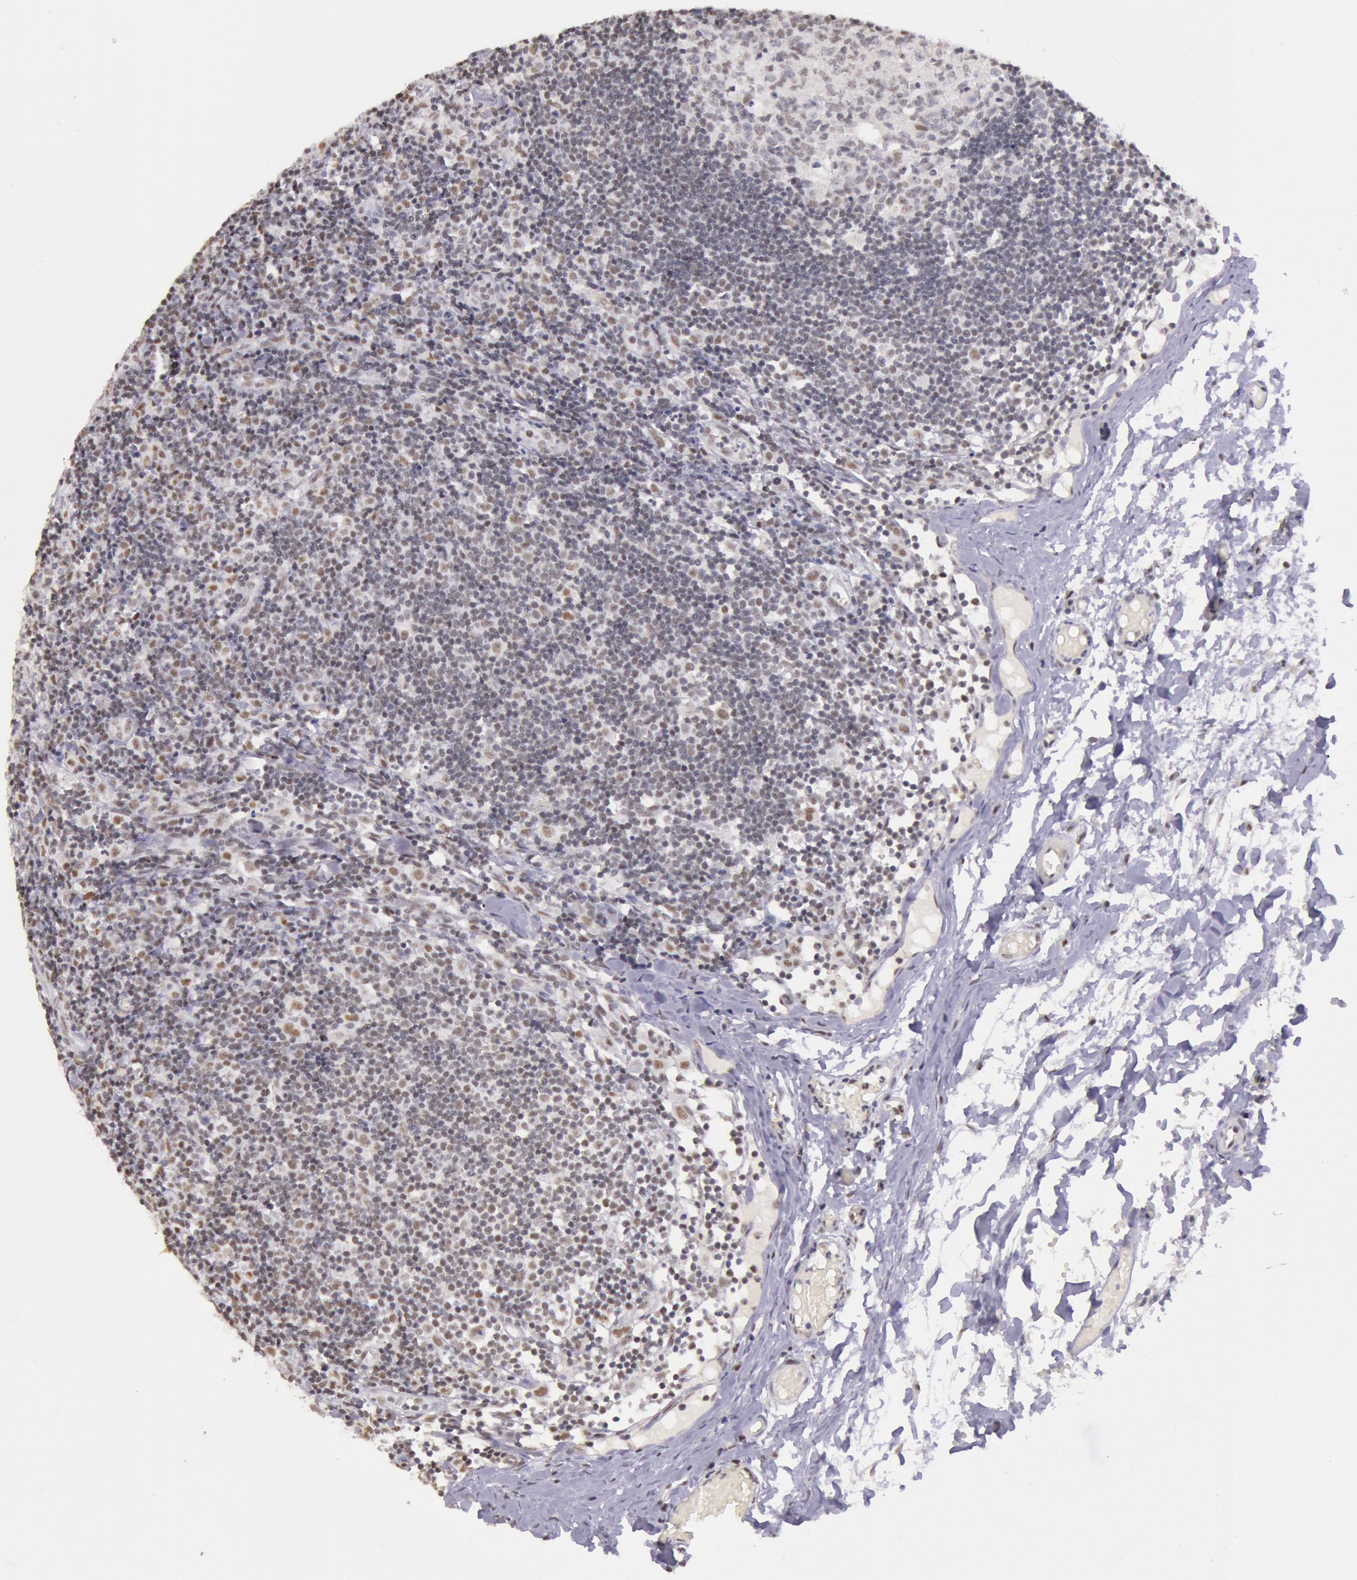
{"staining": {"intensity": "weak", "quantity": "<25%", "location": "nuclear"}, "tissue": "lymph node", "cell_type": "Germinal center cells", "image_type": "normal", "snomed": [{"axis": "morphology", "description": "Normal tissue, NOS"}, {"axis": "morphology", "description": "Inflammation, NOS"}, {"axis": "topography", "description": "Lymph node"}, {"axis": "topography", "description": "Salivary gland"}], "caption": "The histopathology image exhibits no staining of germinal center cells in normal lymph node.", "gene": "TASL", "patient": {"sex": "male", "age": 3}}